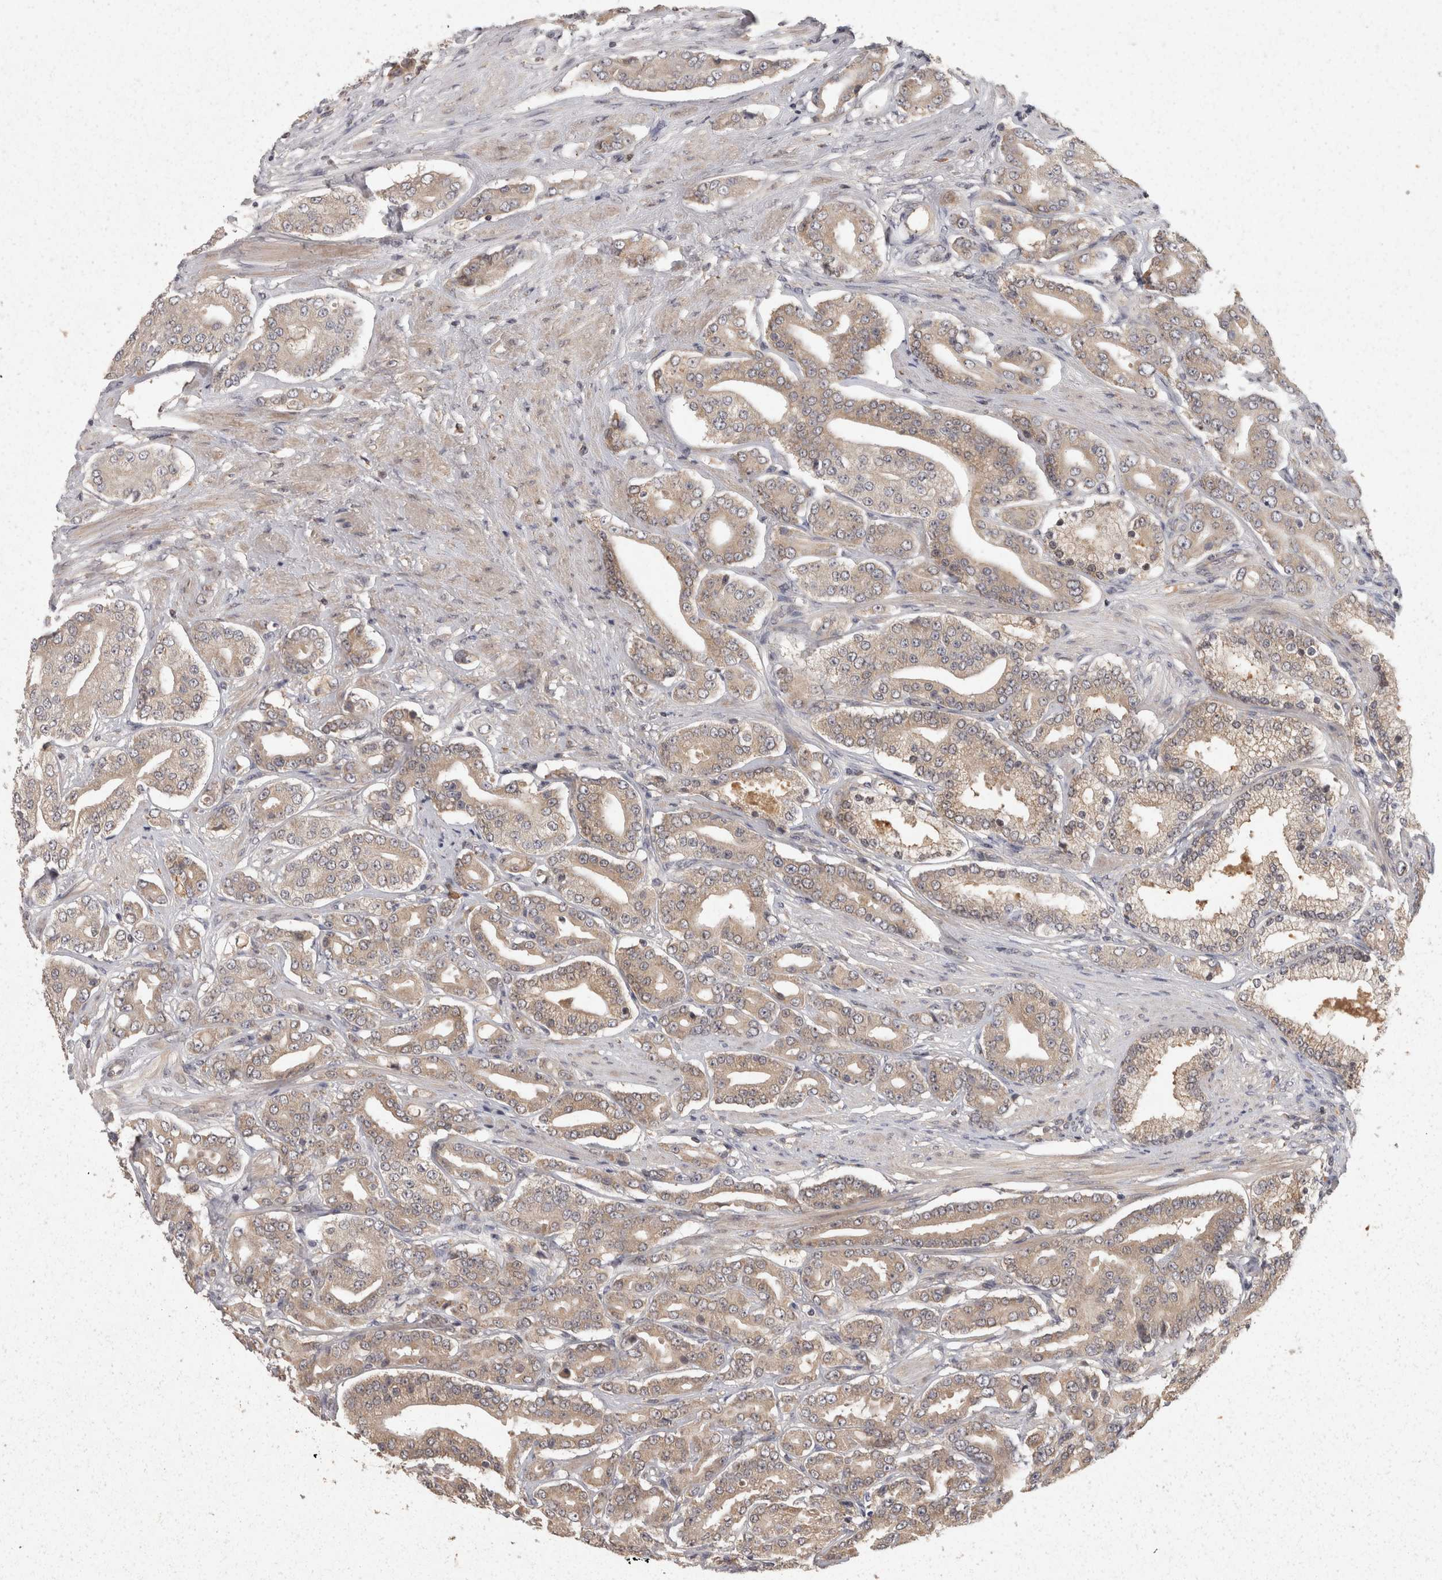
{"staining": {"intensity": "moderate", "quantity": "25%-75%", "location": "cytoplasmic/membranous"}, "tissue": "prostate cancer", "cell_type": "Tumor cells", "image_type": "cancer", "snomed": [{"axis": "morphology", "description": "Adenocarcinoma, High grade"}, {"axis": "topography", "description": "Prostate"}], "caption": "Immunohistochemistry staining of high-grade adenocarcinoma (prostate), which shows medium levels of moderate cytoplasmic/membranous expression in about 25%-75% of tumor cells indicating moderate cytoplasmic/membranous protein positivity. The staining was performed using DAB (3,3'-diaminobenzidine) (brown) for protein detection and nuclei were counterstained in hematoxylin (blue).", "gene": "ACAT2", "patient": {"sex": "male", "age": 71}}